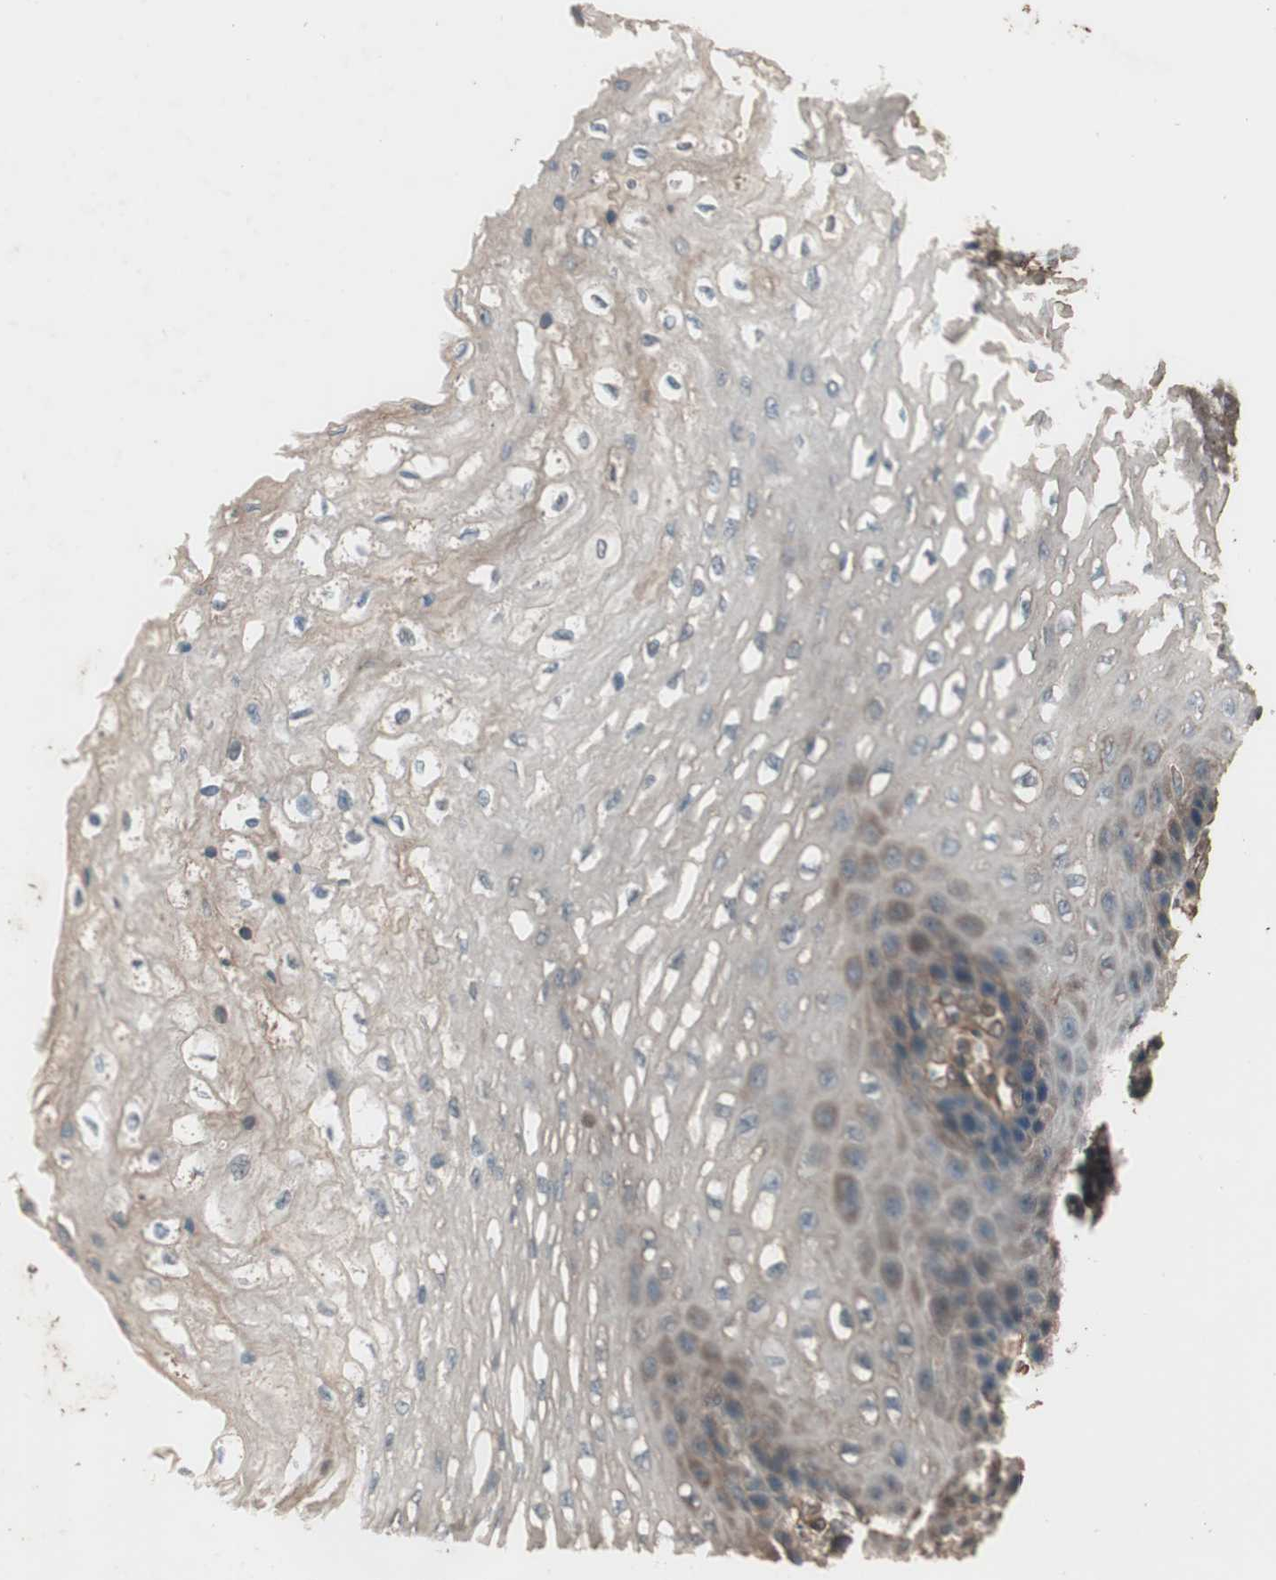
{"staining": {"intensity": "moderate", "quantity": "<25%", "location": "cytoplasmic/membranous"}, "tissue": "esophagus", "cell_type": "Squamous epithelial cells", "image_type": "normal", "snomed": [{"axis": "morphology", "description": "Normal tissue, NOS"}, {"axis": "topography", "description": "Esophagus"}], "caption": "The histopathology image shows staining of unremarkable esophagus, revealing moderate cytoplasmic/membranous protein positivity (brown color) within squamous epithelial cells. (DAB IHC, brown staining for protein, blue staining for nuclei).", "gene": "CCN4", "patient": {"sex": "female", "age": 72}}